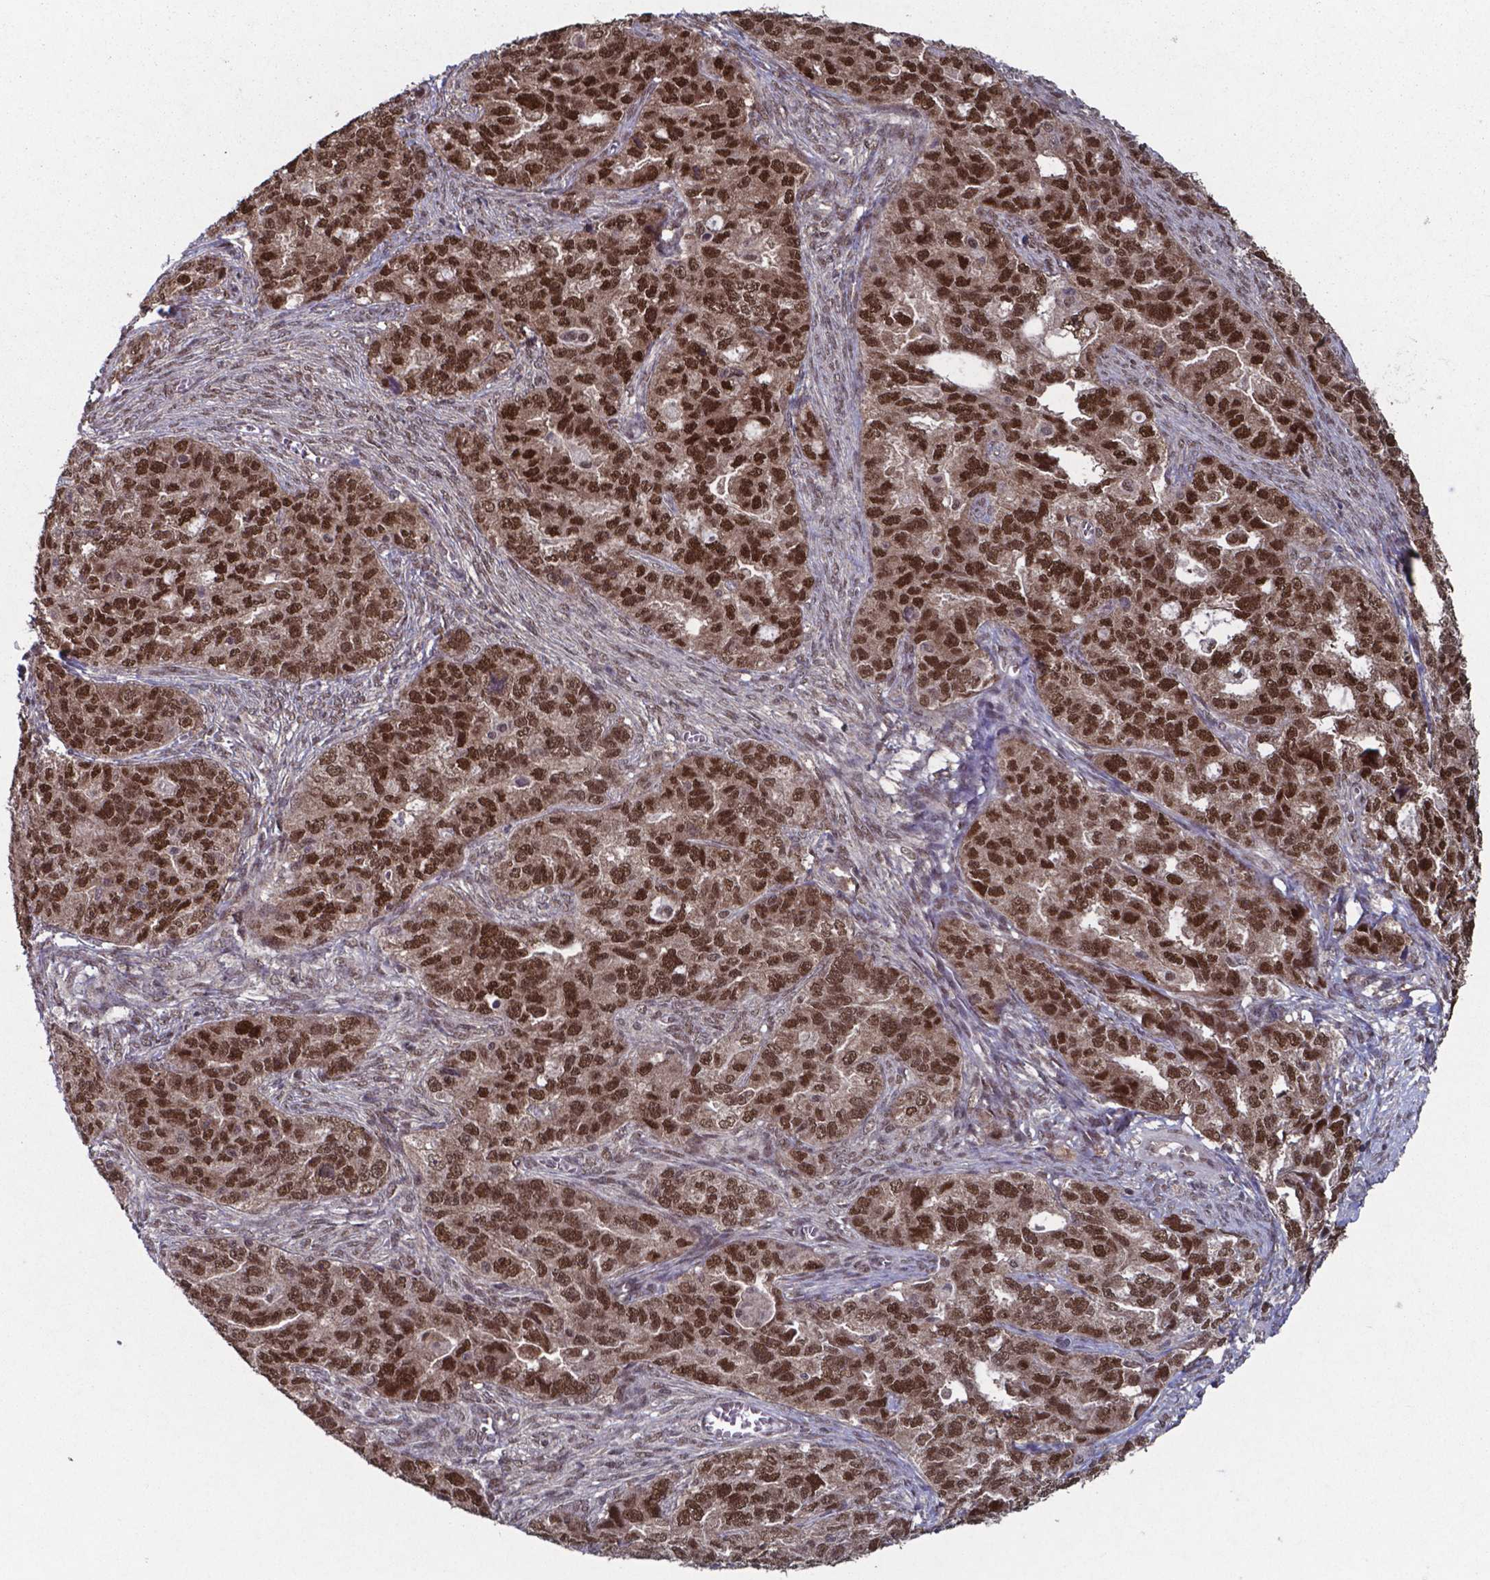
{"staining": {"intensity": "strong", "quantity": ">75%", "location": "nuclear"}, "tissue": "ovarian cancer", "cell_type": "Tumor cells", "image_type": "cancer", "snomed": [{"axis": "morphology", "description": "Cystadenocarcinoma, serous, NOS"}, {"axis": "topography", "description": "Ovary"}], "caption": "Immunohistochemical staining of human serous cystadenocarcinoma (ovarian) exhibits strong nuclear protein staining in about >75% of tumor cells.", "gene": "UBA1", "patient": {"sex": "female", "age": 51}}